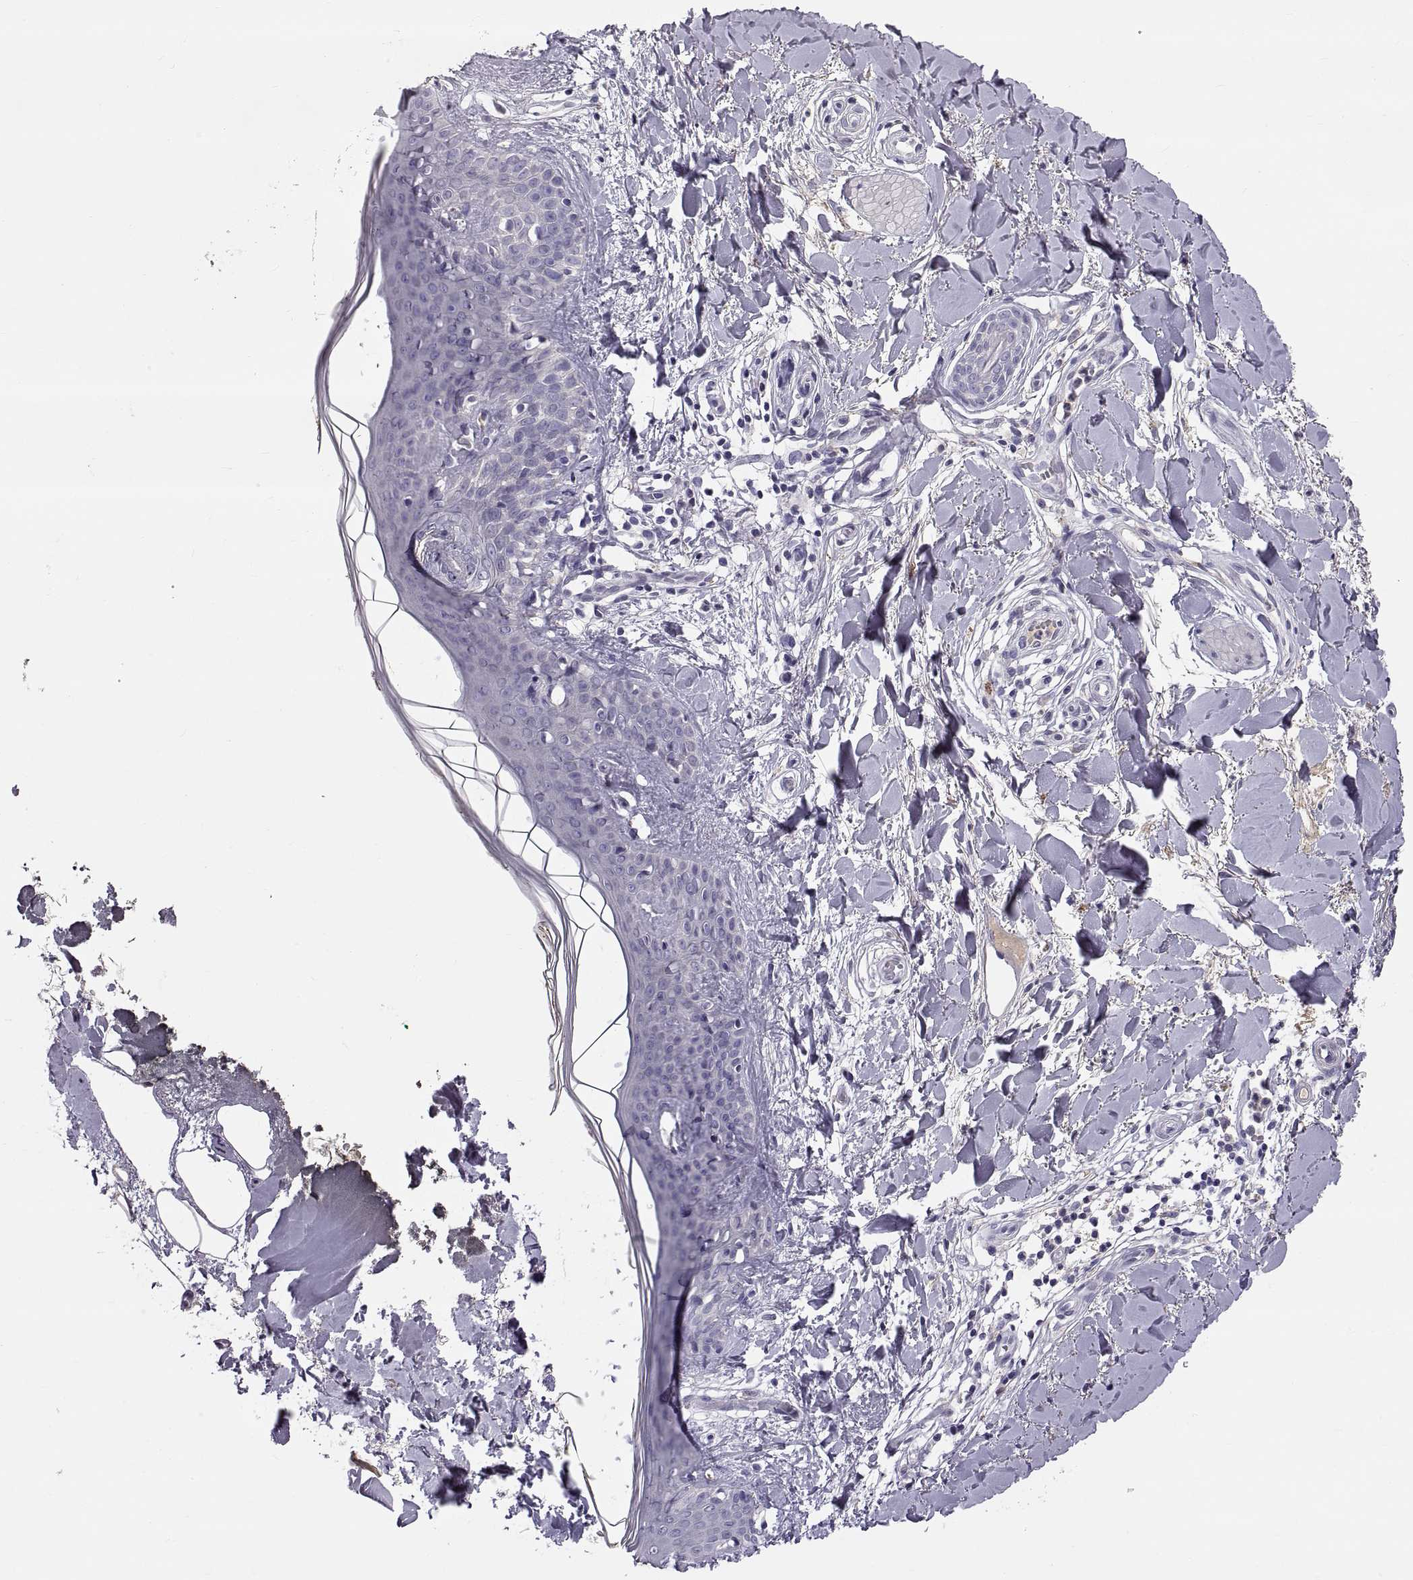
{"staining": {"intensity": "negative", "quantity": "none", "location": "none"}, "tissue": "skin", "cell_type": "Fibroblasts", "image_type": "normal", "snomed": [{"axis": "morphology", "description": "Normal tissue, NOS"}, {"axis": "topography", "description": "Skin"}], "caption": "A high-resolution photomicrograph shows immunohistochemistry staining of benign skin, which shows no significant expression in fibroblasts.", "gene": "ADAM32", "patient": {"sex": "female", "age": 34}}